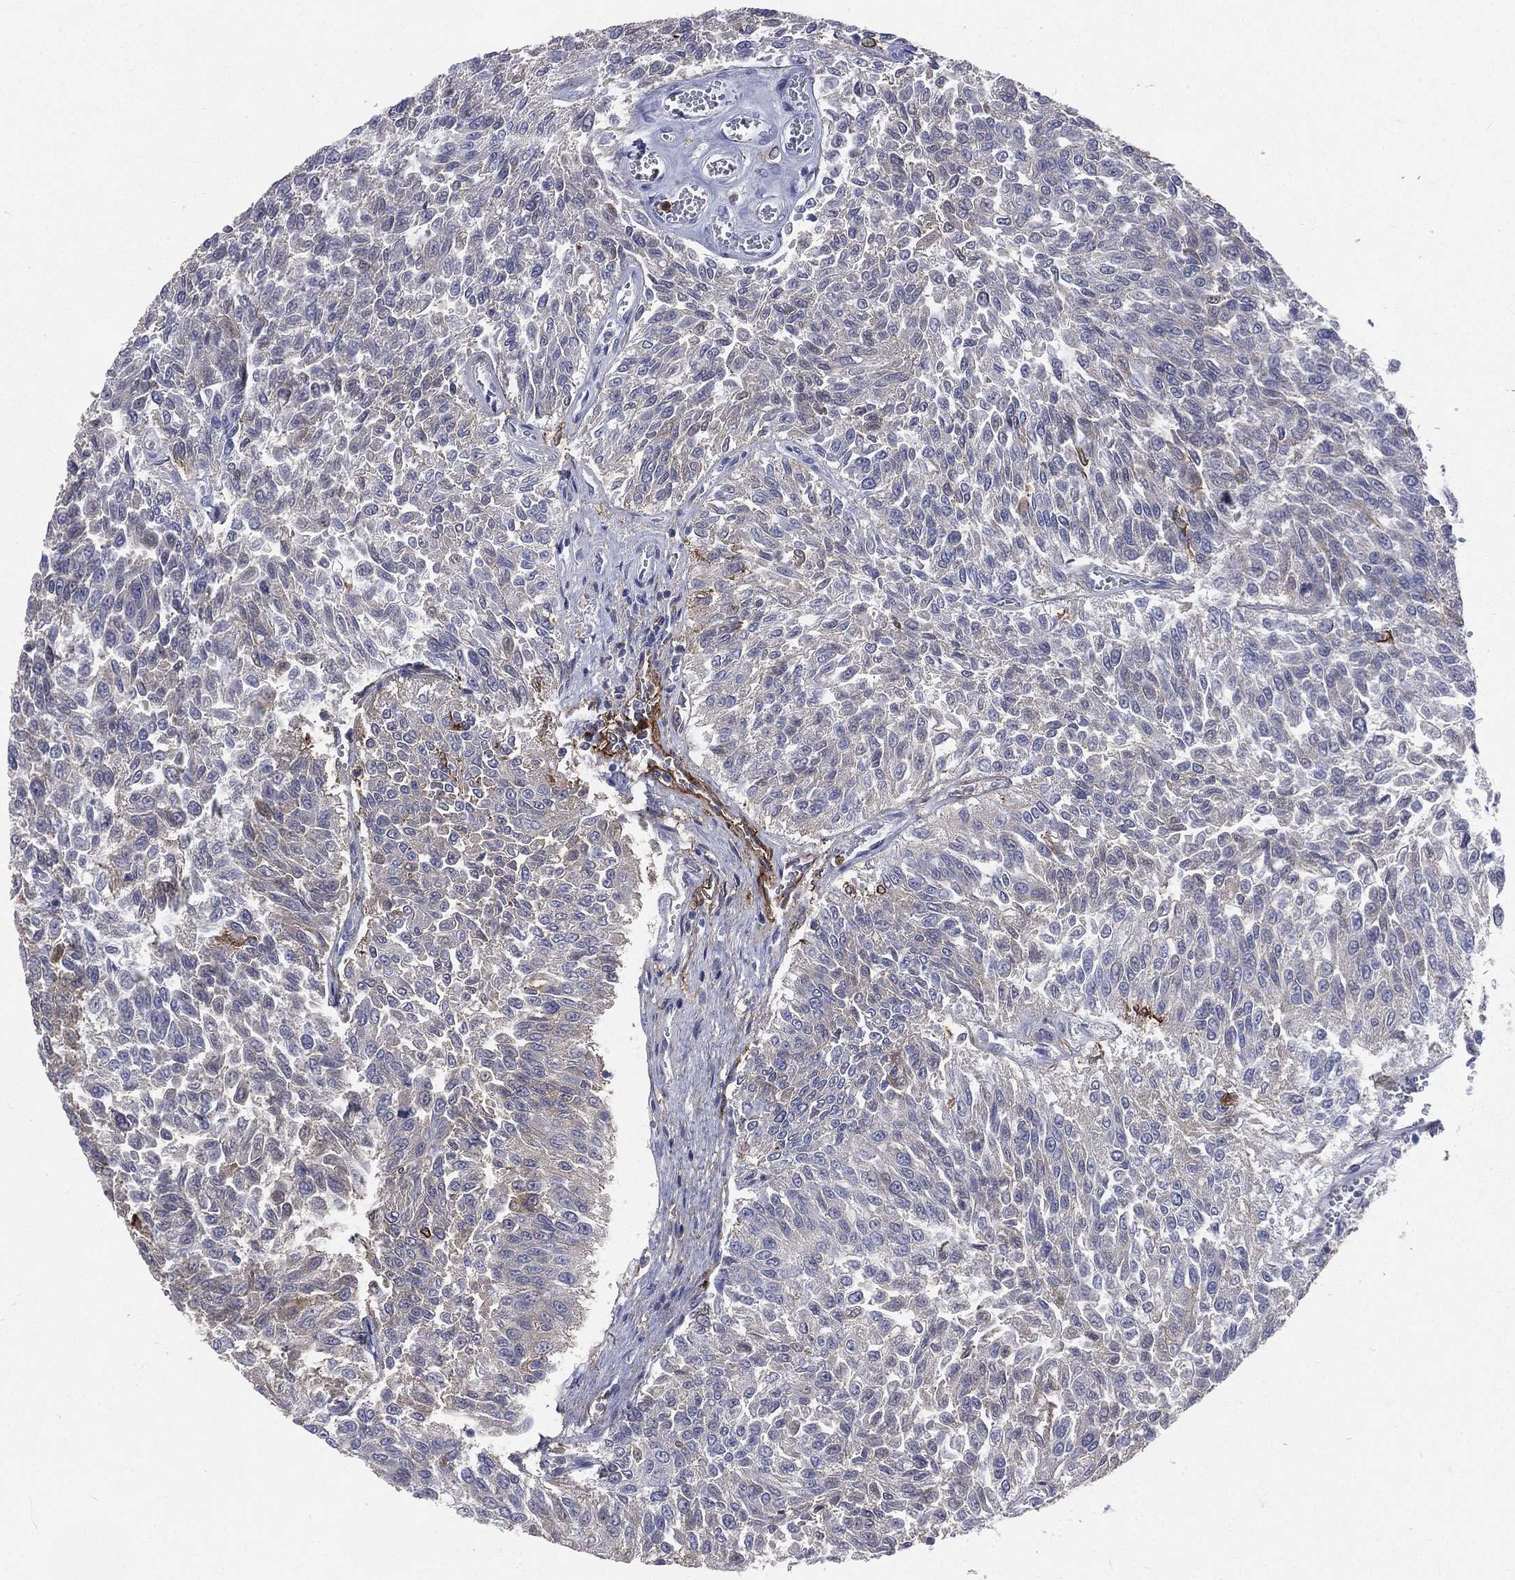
{"staining": {"intensity": "negative", "quantity": "none", "location": "none"}, "tissue": "urothelial cancer", "cell_type": "Tumor cells", "image_type": "cancer", "snomed": [{"axis": "morphology", "description": "Urothelial carcinoma, Low grade"}, {"axis": "topography", "description": "Urinary bladder"}], "caption": "IHC histopathology image of neoplastic tissue: urothelial carcinoma (low-grade) stained with DAB shows no significant protein expression in tumor cells. (IHC, brightfield microscopy, high magnification).", "gene": "BASP1", "patient": {"sex": "male", "age": 78}}